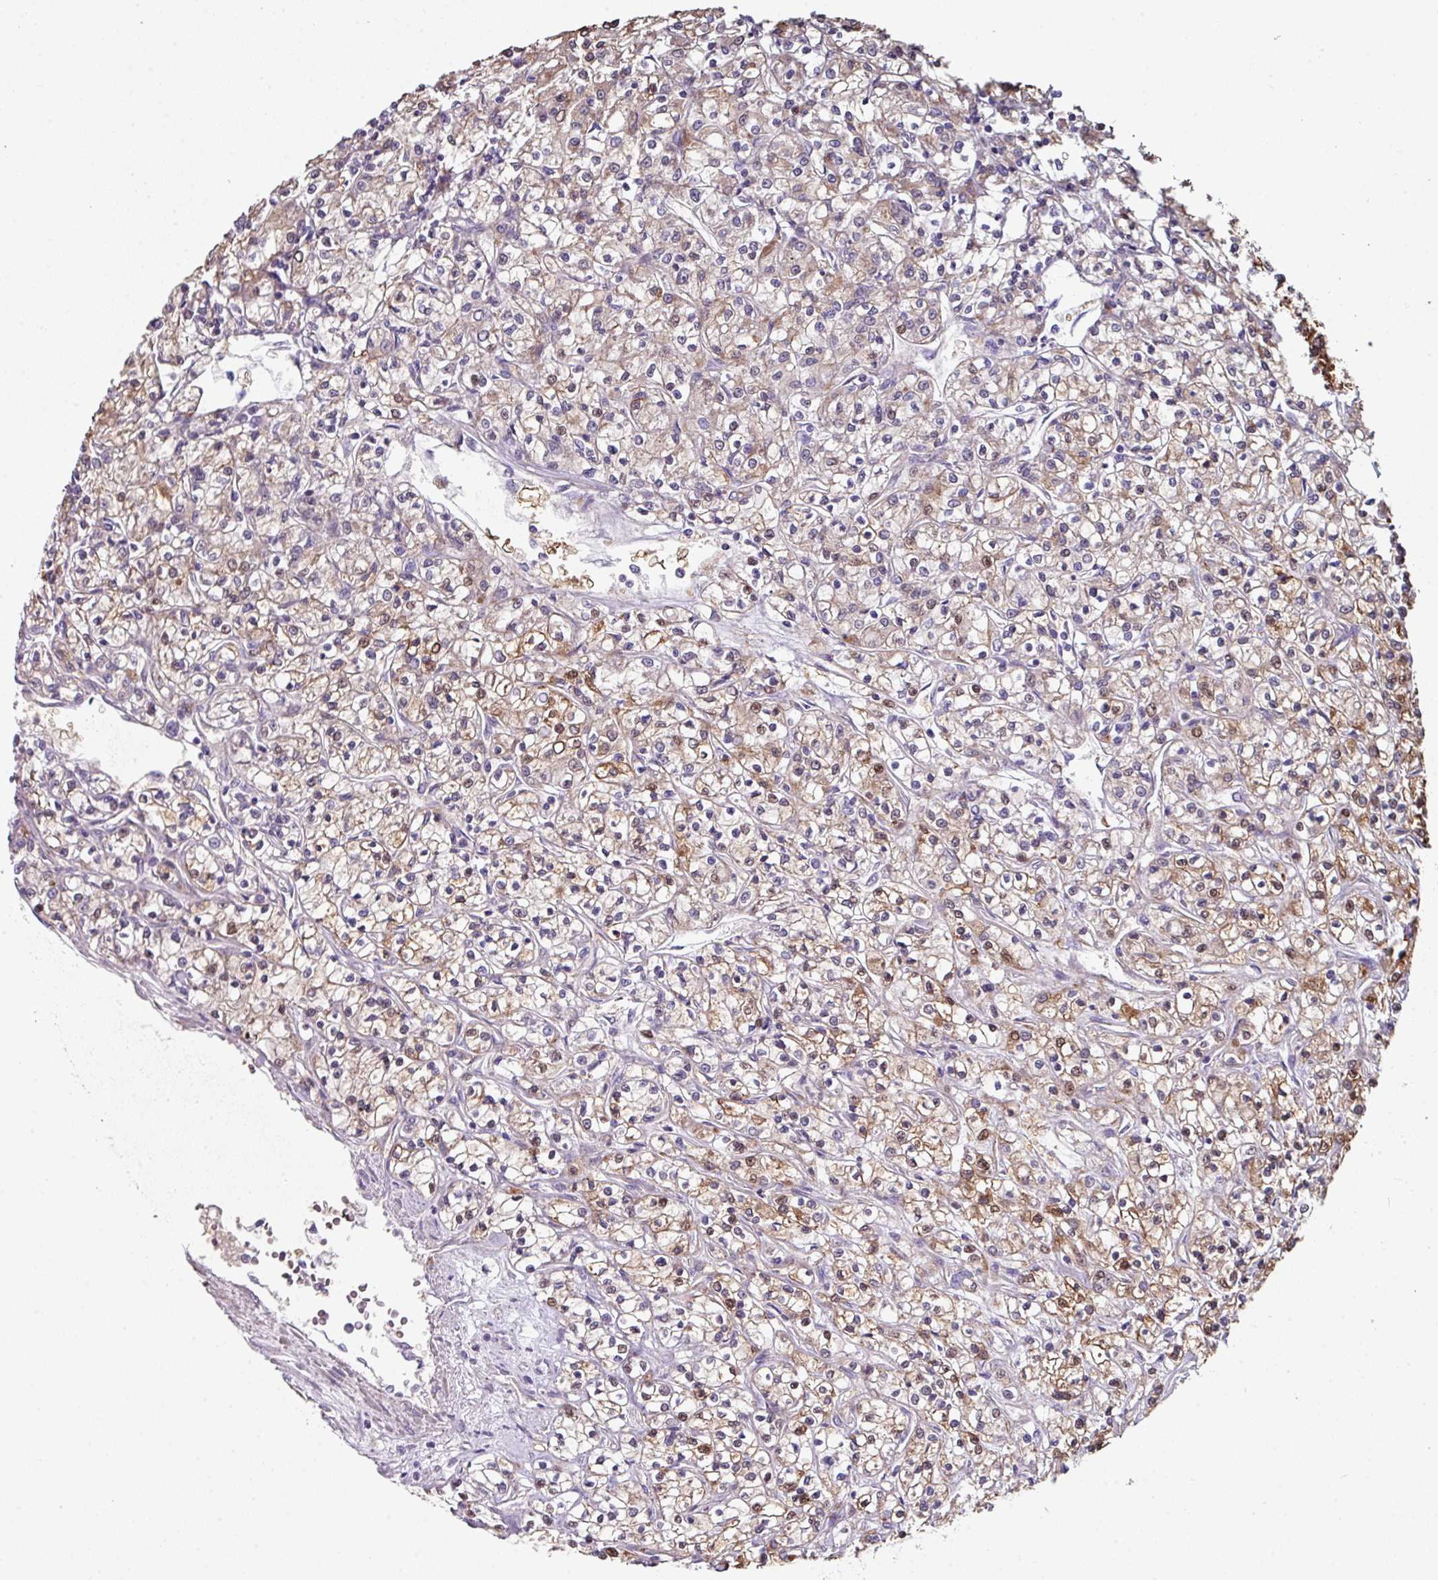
{"staining": {"intensity": "moderate", "quantity": "25%-75%", "location": "cytoplasmic/membranous,nuclear"}, "tissue": "renal cancer", "cell_type": "Tumor cells", "image_type": "cancer", "snomed": [{"axis": "morphology", "description": "Adenocarcinoma, NOS"}, {"axis": "topography", "description": "Kidney"}], "caption": "This micrograph demonstrates immunohistochemistry staining of adenocarcinoma (renal), with medium moderate cytoplasmic/membranous and nuclear expression in about 25%-75% of tumor cells.", "gene": "ANO9", "patient": {"sex": "female", "age": 59}}